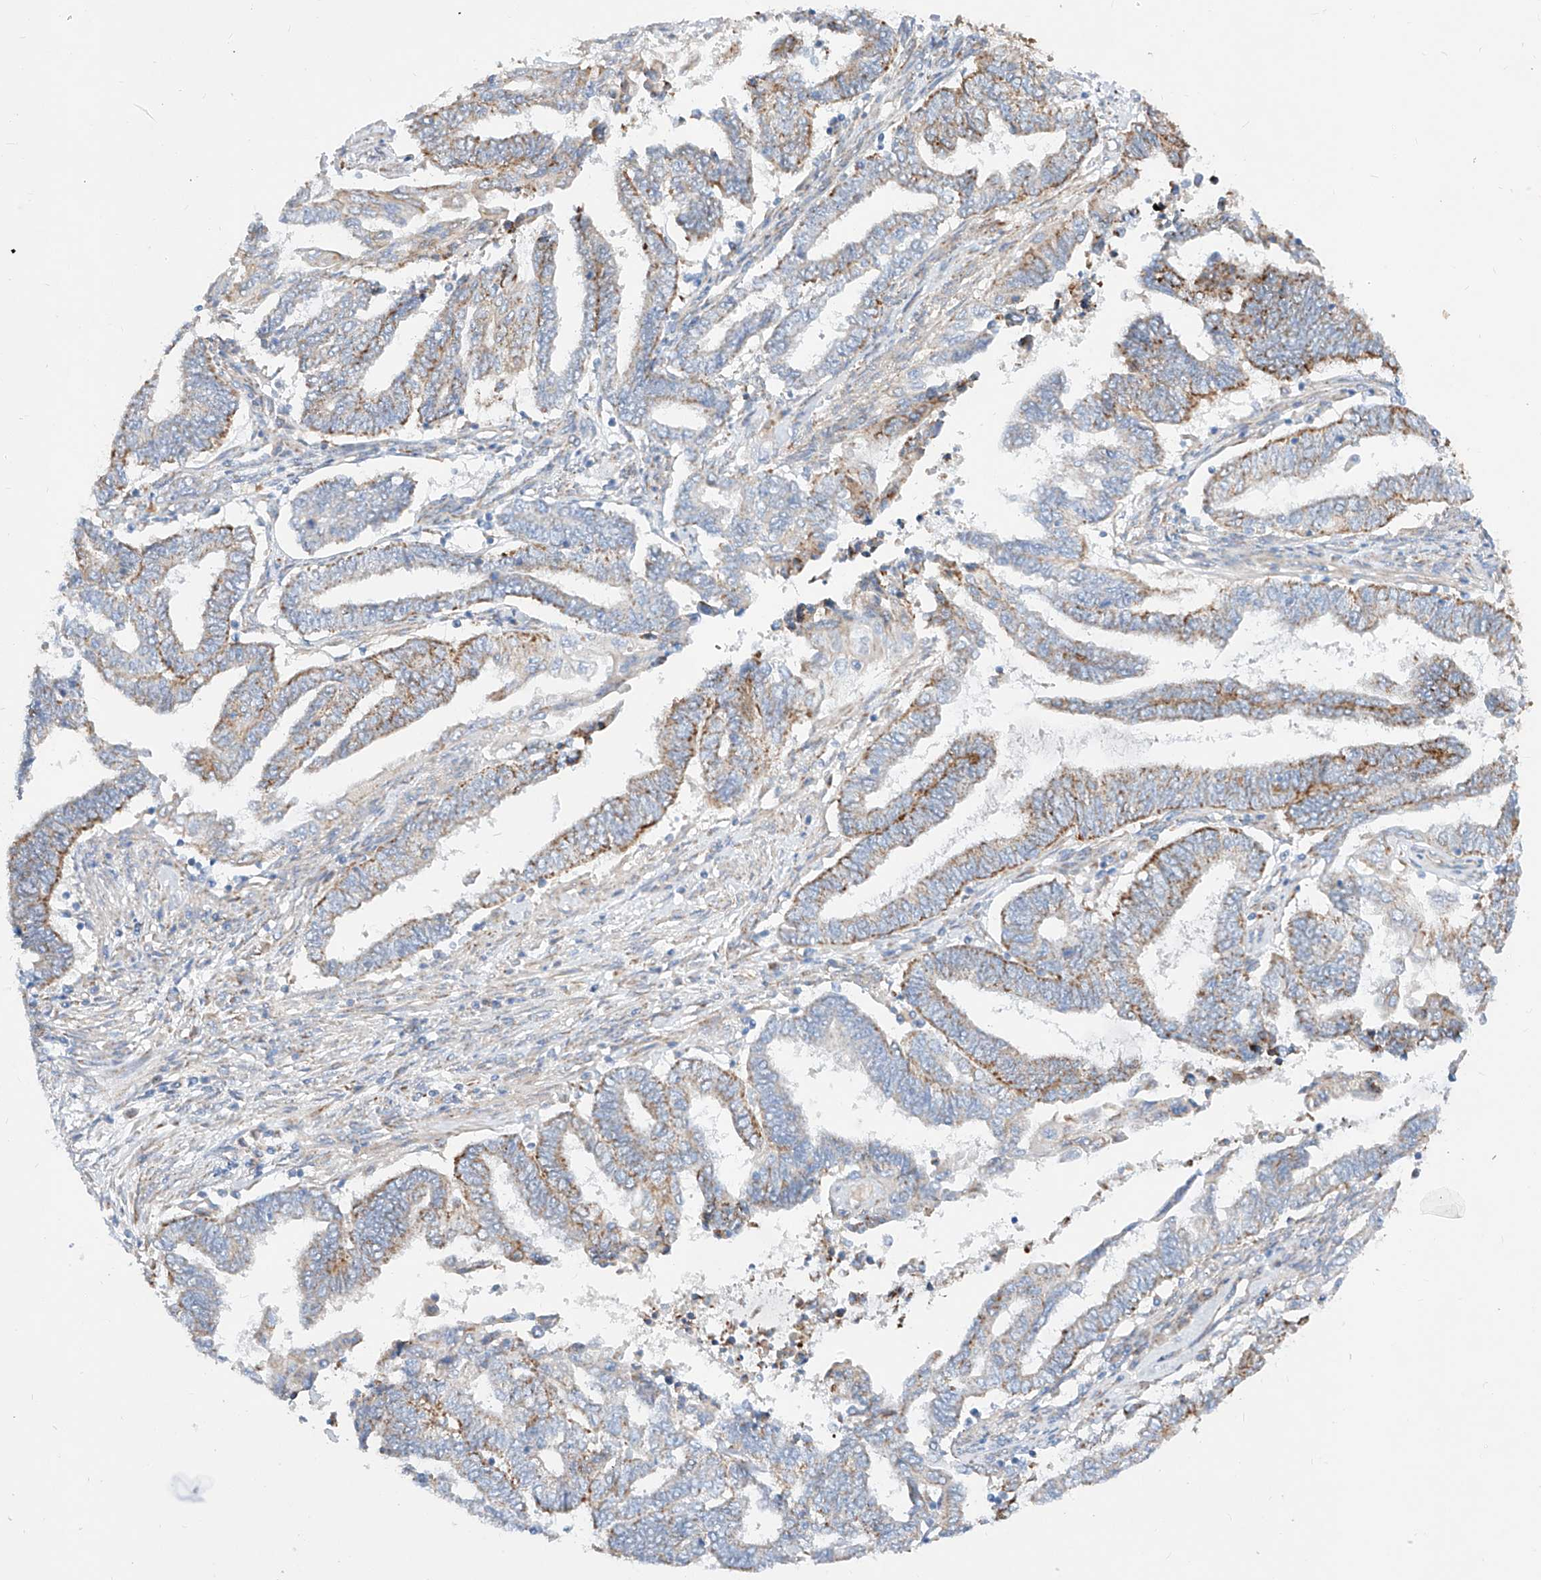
{"staining": {"intensity": "moderate", "quantity": "25%-75%", "location": "cytoplasmic/membranous"}, "tissue": "endometrial cancer", "cell_type": "Tumor cells", "image_type": "cancer", "snomed": [{"axis": "morphology", "description": "Adenocarcinoma, NOS"}, {"axis": "topography", "description": "Uterus"}, {"axis": "topography", "description": "Endometrium"}], "caption": "Moderate cytoplasmic/membranous staining for a protein is present in about 25%-75% of tumor cells of endometrial cancer (adenocarcinoma) using IHC.", "gene": "CST9", "patient": {"sex": "female", "age": 70}}